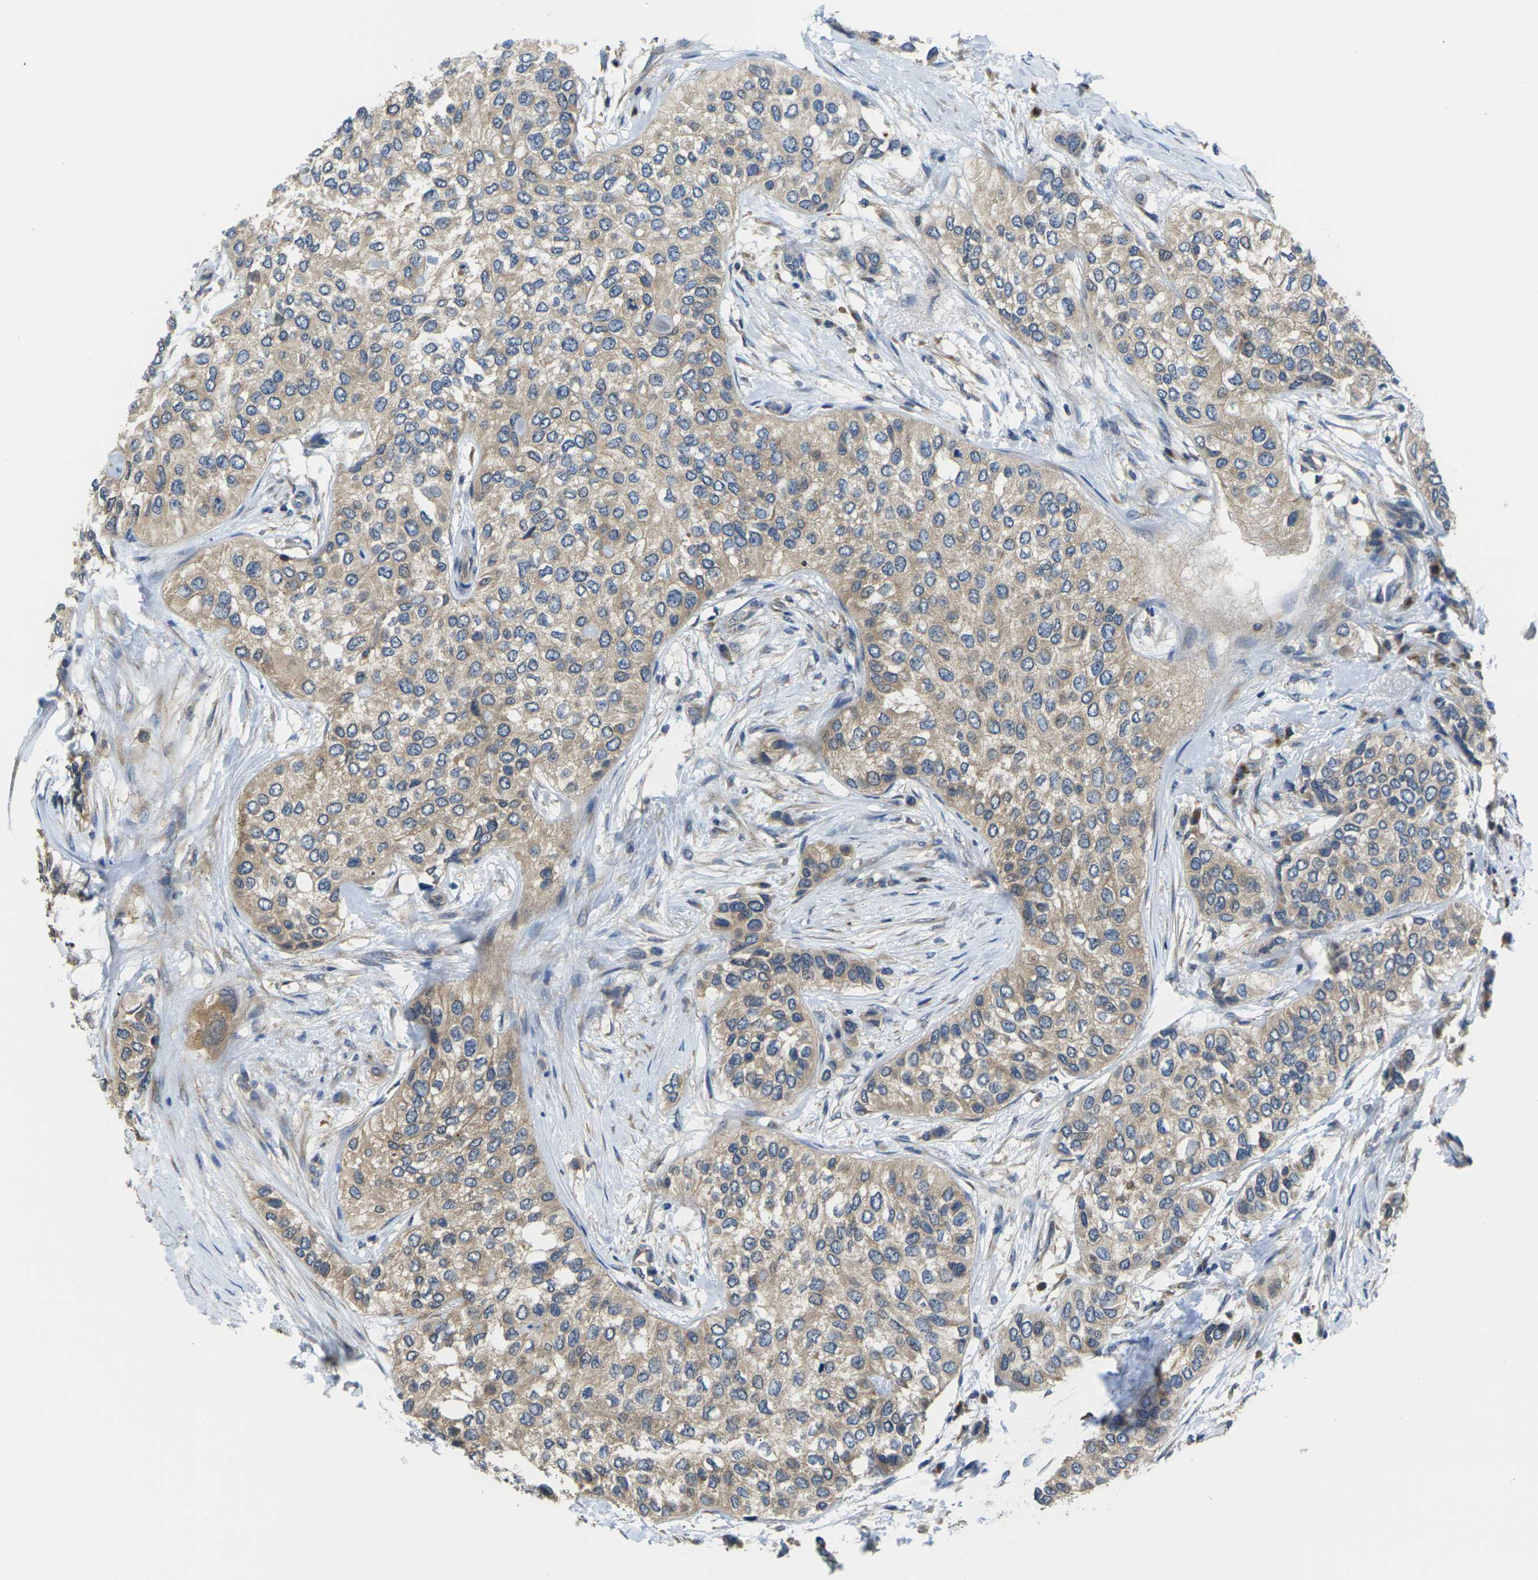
{"staining": {"intensity": "moderate", "quantity": ">75%", "location": "cytoplasmic/membranous"}, "tissue": "urothelial cancer", "cell_type": "Tumor cells", "image_type": "cancer", "snomed": [{"axis": "morphology", "description": "Urothelial carcinoma, High grade"}, {"axis": "topography", "description": "Urinary bladder"}], "caption": "A brown stain shows moderate cytoplasmic/membranous expression of a protein in urothelial cancer tumor cells. The staining is performed using DAB brown chromogen to label protein expression. The nuclei are counter-stained blue using hematoxylin.", "gene": "TMCC2", "patient": {"sex": "female", "age": 56}}